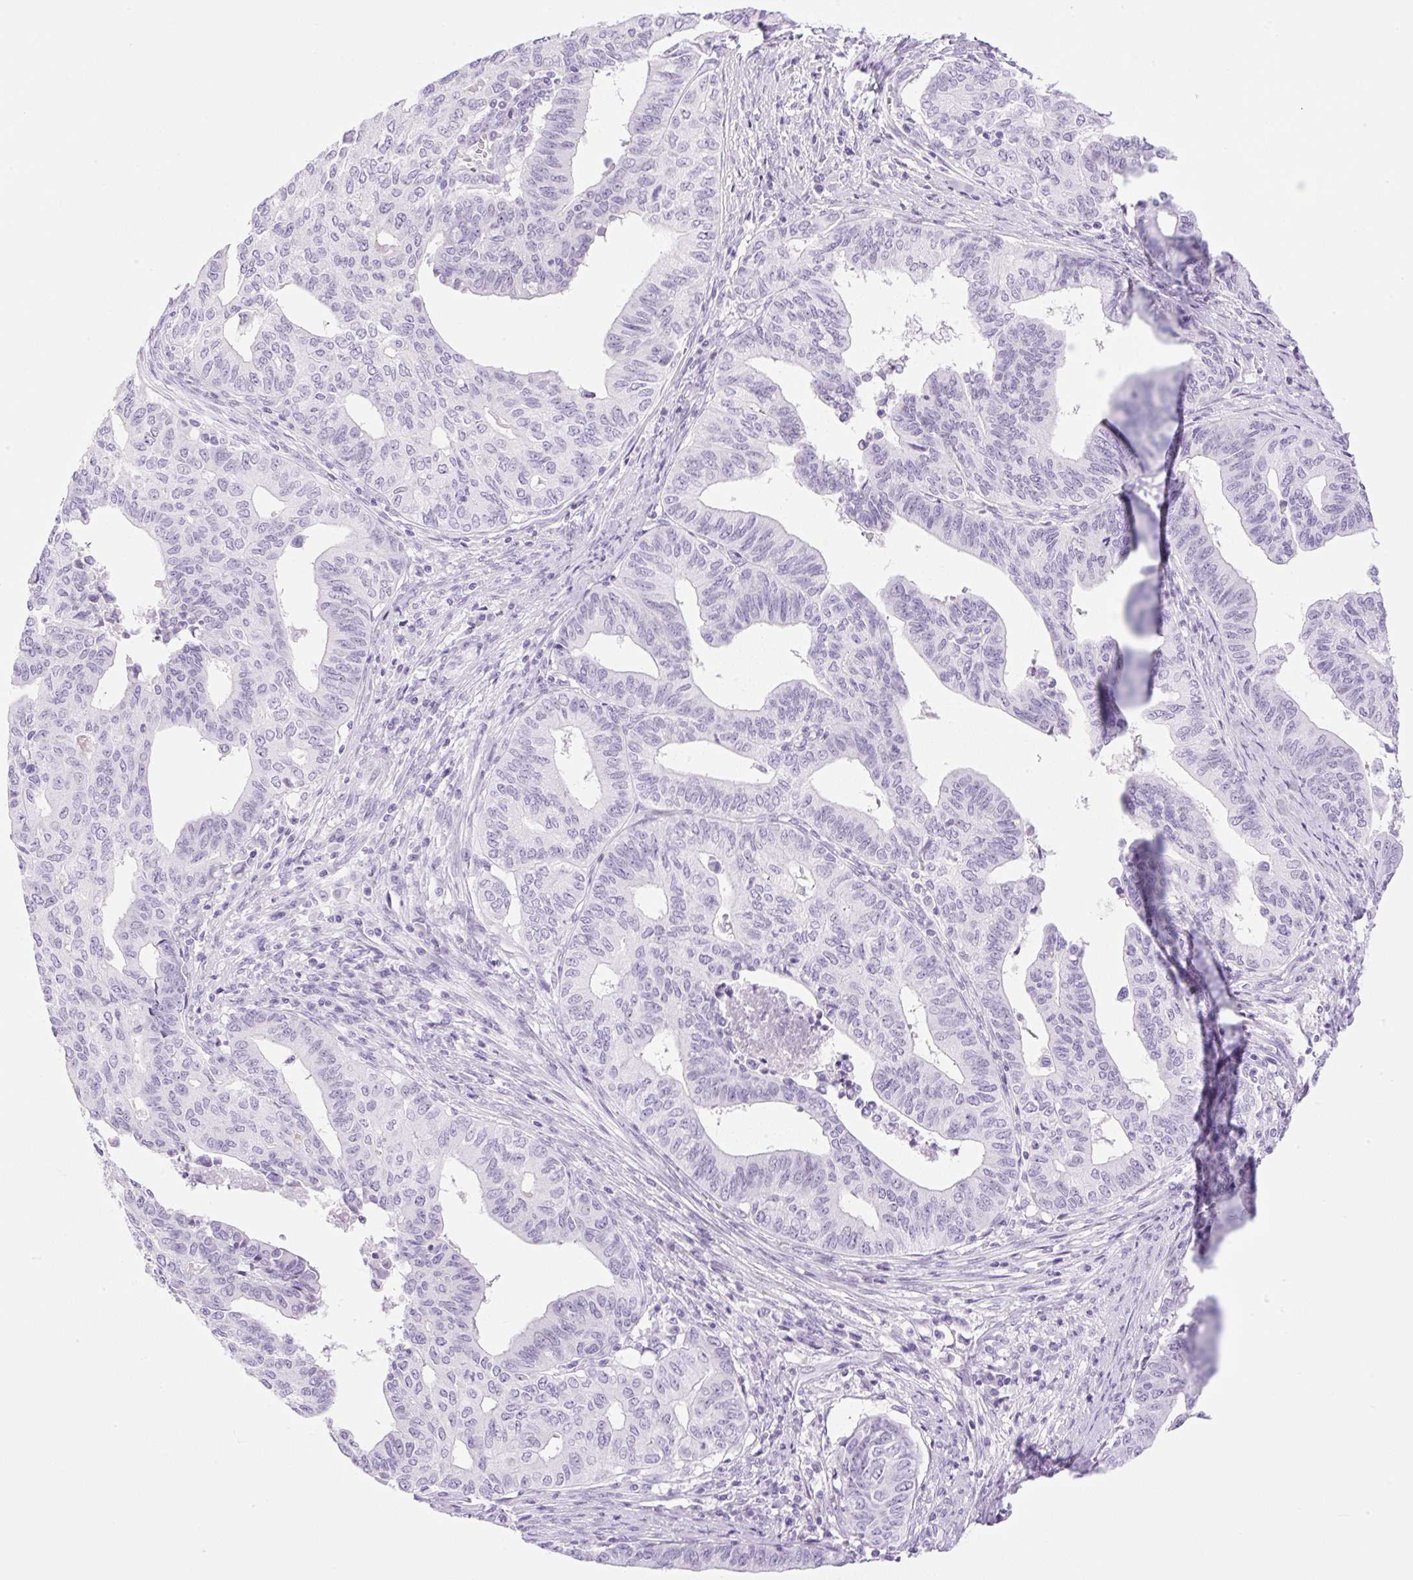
{"staining": {"intensity": "negative", "quantity": "none", "location": "none"}, "tissue": "endometrial cancer", "cell_type": "Tumor cells", "image_type": "cancer", "snomed": [{"axis": "morphology", "description": "Adenocarcinoma, NOS"}, {"axis": "topography", "description": "Endometrium"}], "caption": "The image reveals no significant positivity in tumor cells of endometrial cancer (adenocarcinoma). (DAB immunohistochemistry (IHC), high magnification).", "gene": "SPRR4", "patient": {"sex": "female", "age": 65}}